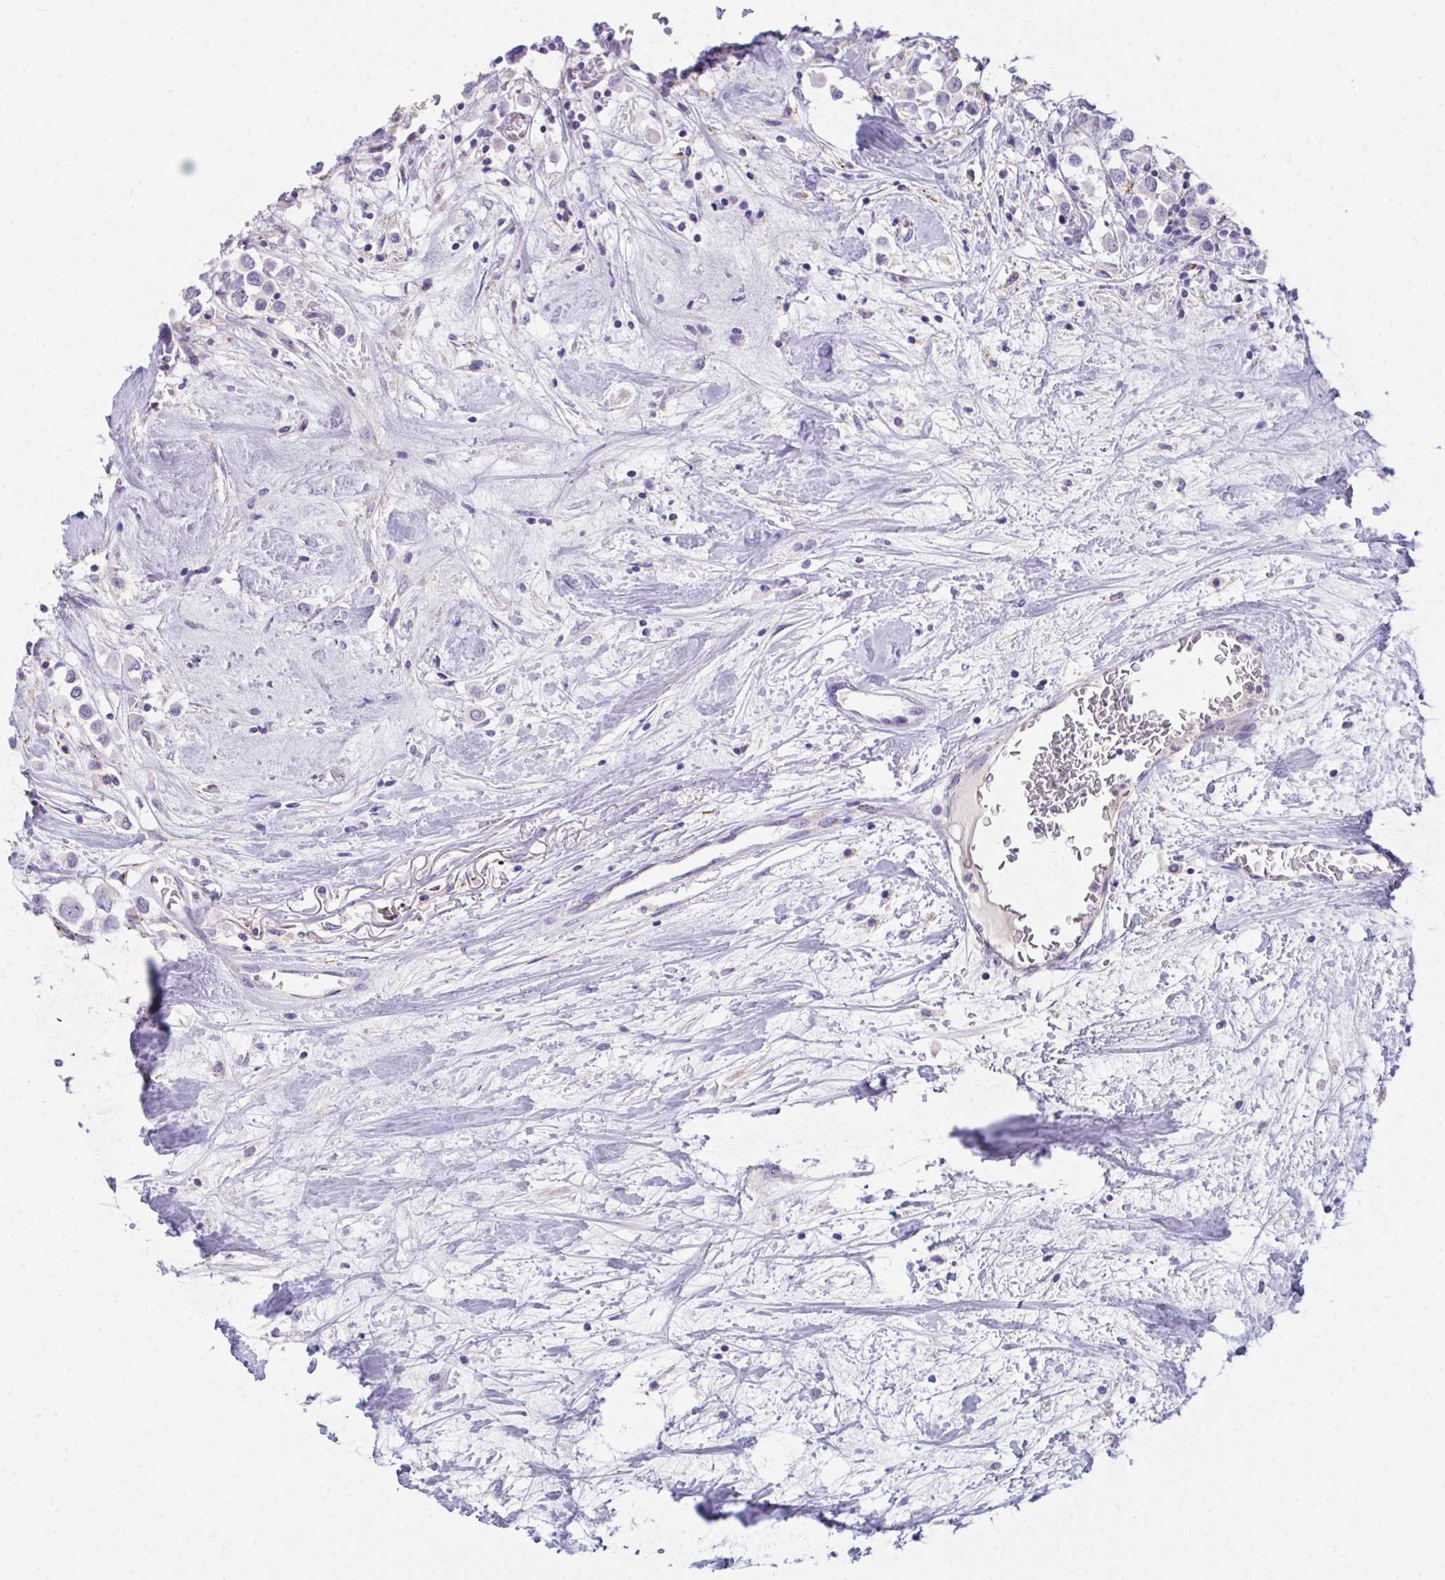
{"staining": {"intensity": "negative", "quantity": "none", "location": "none"}, "tissue": "breast cancer", "cell_type": "Tumor cells", "image_type": "cancer", "snomed": [{"axis": "morphology", "description": "Duct carcinoma"}, {"axis": "topography", "description": "Breast"}], "caption": "Tumor cells show no significant positivity in breast cancer (intraductal carcinoma). (IHC, brightfield microscopy, high magnification).", "gene": "SEMA6B", "patient": {"sex": "female", "age": 61}}